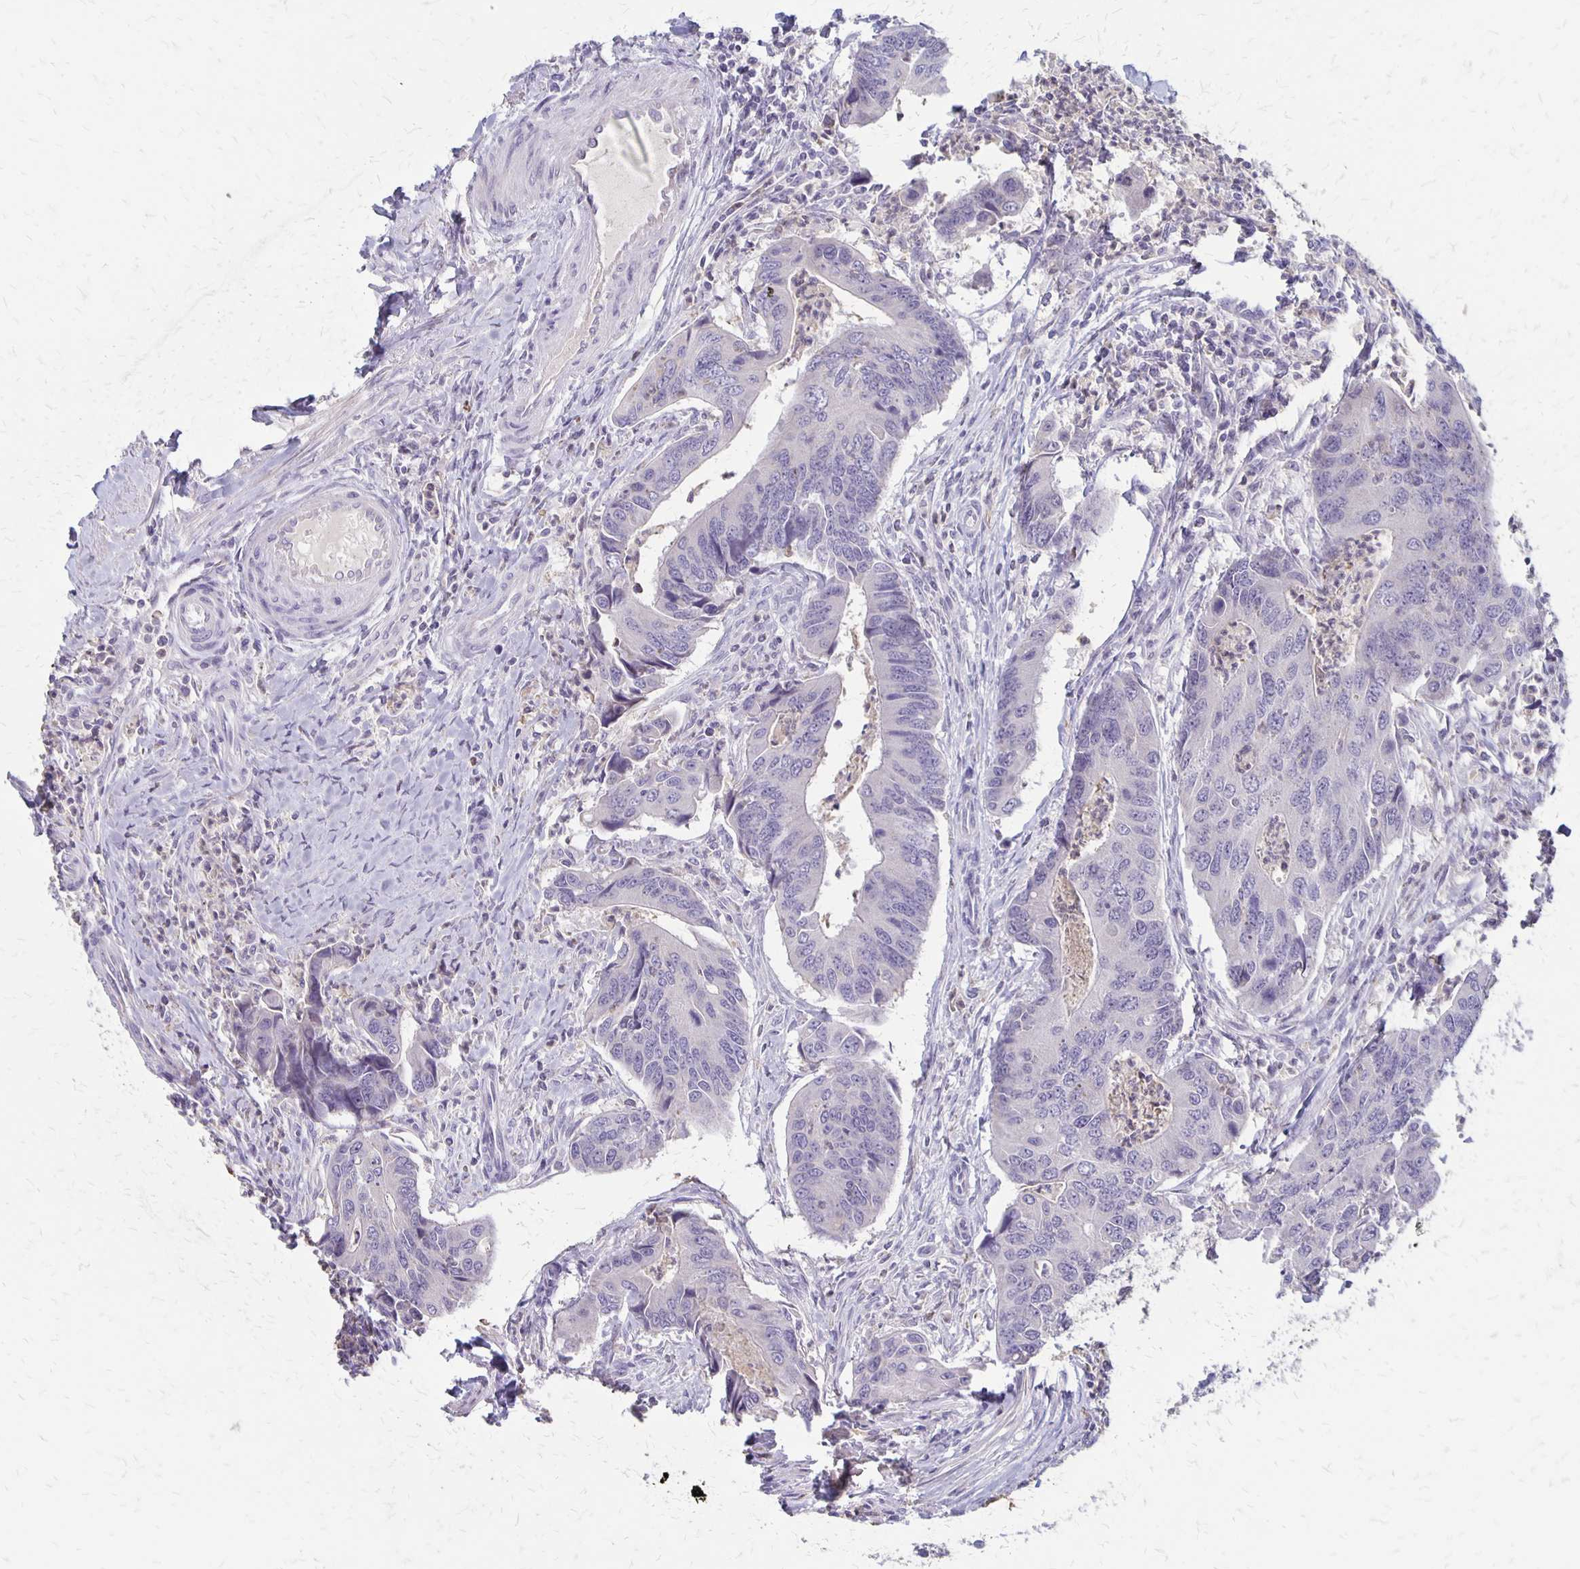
{"staining": {"intensity": "negative", "quantity": "none", "location": "none"}, "tissue": "colorectal cancer", "cell_type": "Tumor cells", "image_type": "cancer", "snomed": [{"axis": "morphology", "description": "Adenocarcinoma, NOS"}, {"axis": "topography", "description": "Colon"}], "caption": "The micrograph exhibits no significant positivity in tumor cells of colorectal cancer (adenocarcinoma). (Immunohistochemistry (ihc), brightfield microscopy, high magnification).", "gene": "SEPTIN5", "patient": {"sex": "female", "age": 67}}